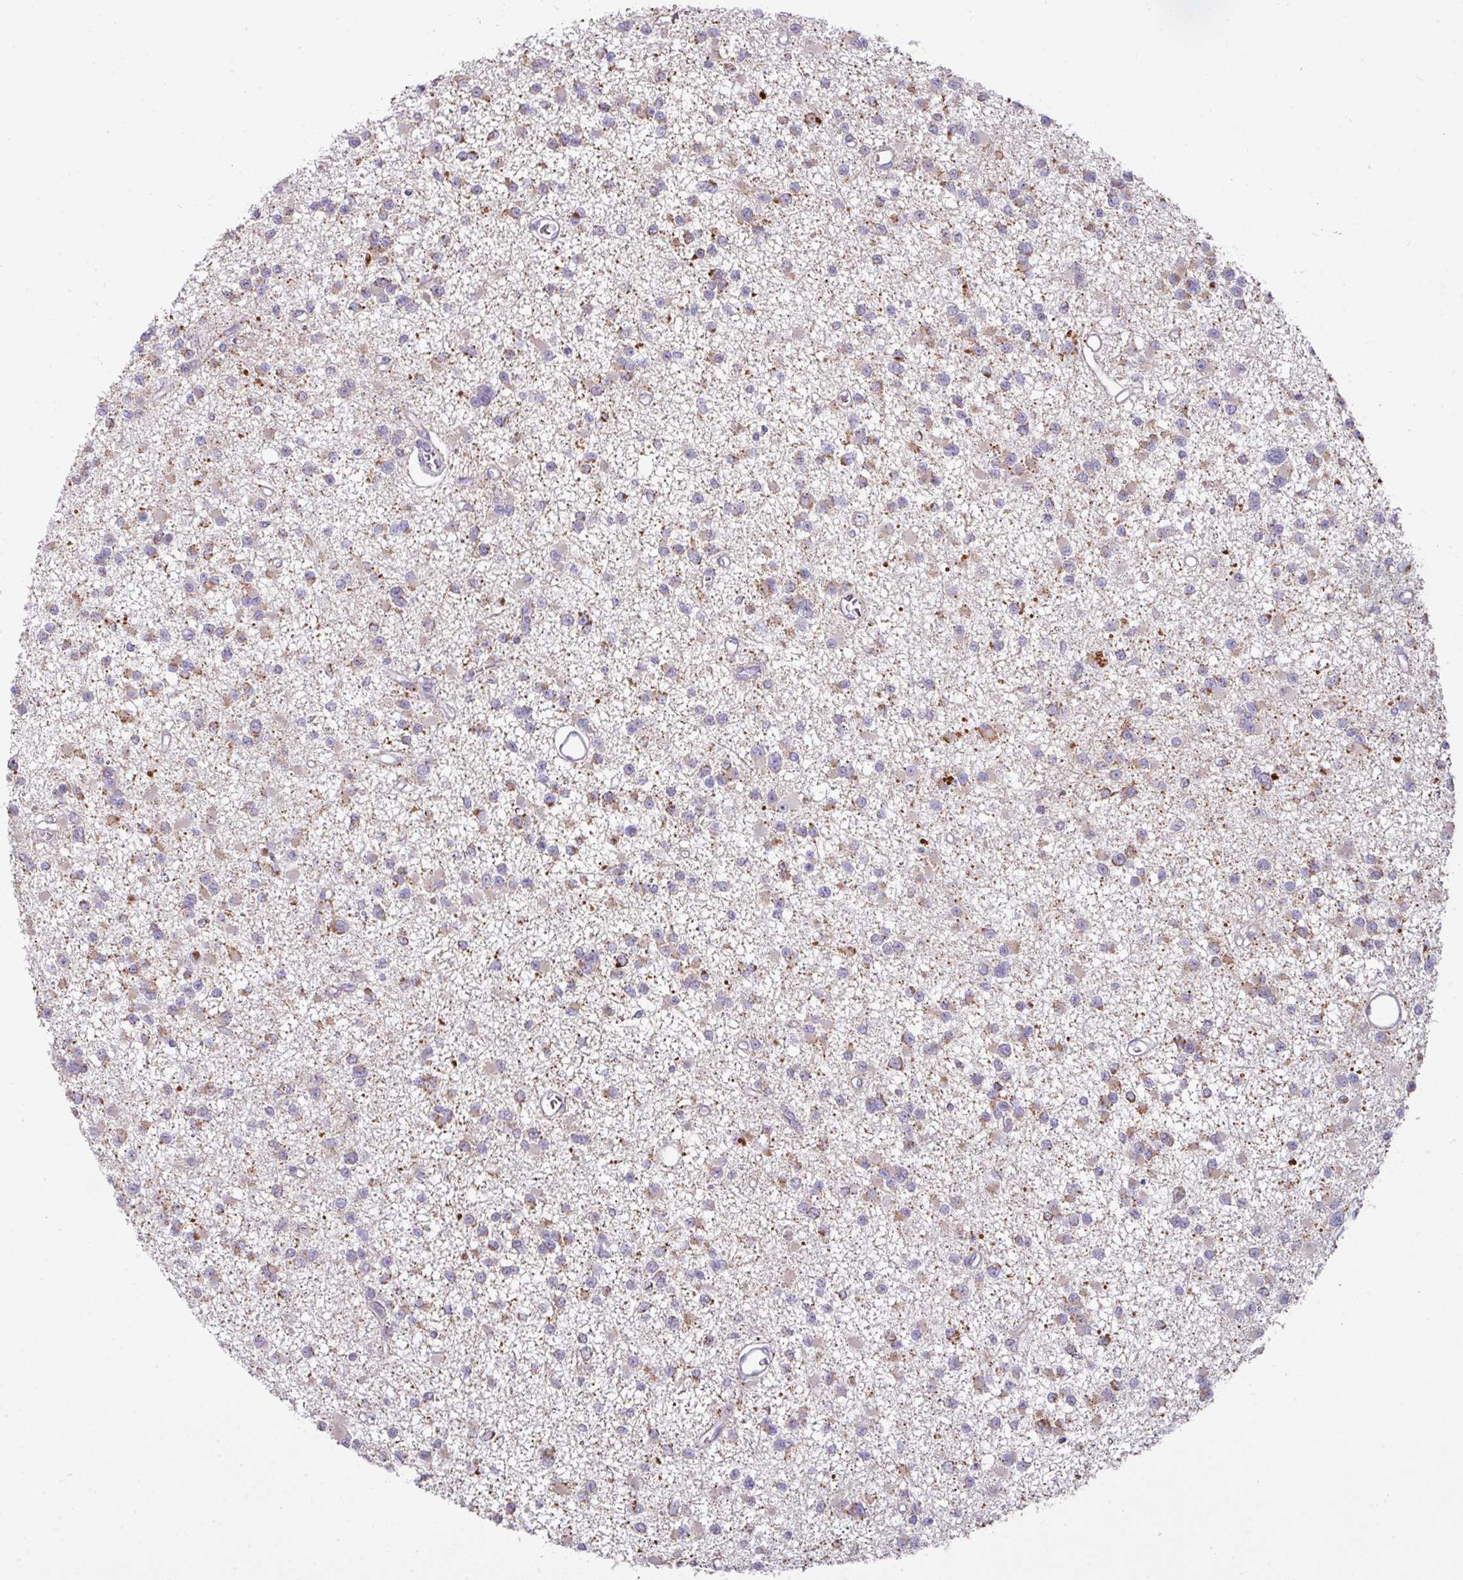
{"staining": {"intensity": "weak", "quantity": "25%-75%", "location": "cytoplasmic/membranous"}, "tissue": "glioma", "cell_type": "Tumor cells", "image_type": "cancer", "snomed": [{"axis": "morphology", "description": "Glioma, malignant, Low grade"}, {"axis": "topography", "description": "Brain"}], "caption": "This histopathology image exhibits glioma stained with immunohistochemistry (IHC) to label a protein in brown. The cytoplasmic/membranous of tumor cells show weak positivity for the protein. Nuclei are counter-stained blue.", "gene": "TRAPPC1", "patient": {"sex": "female", "age": 22}}